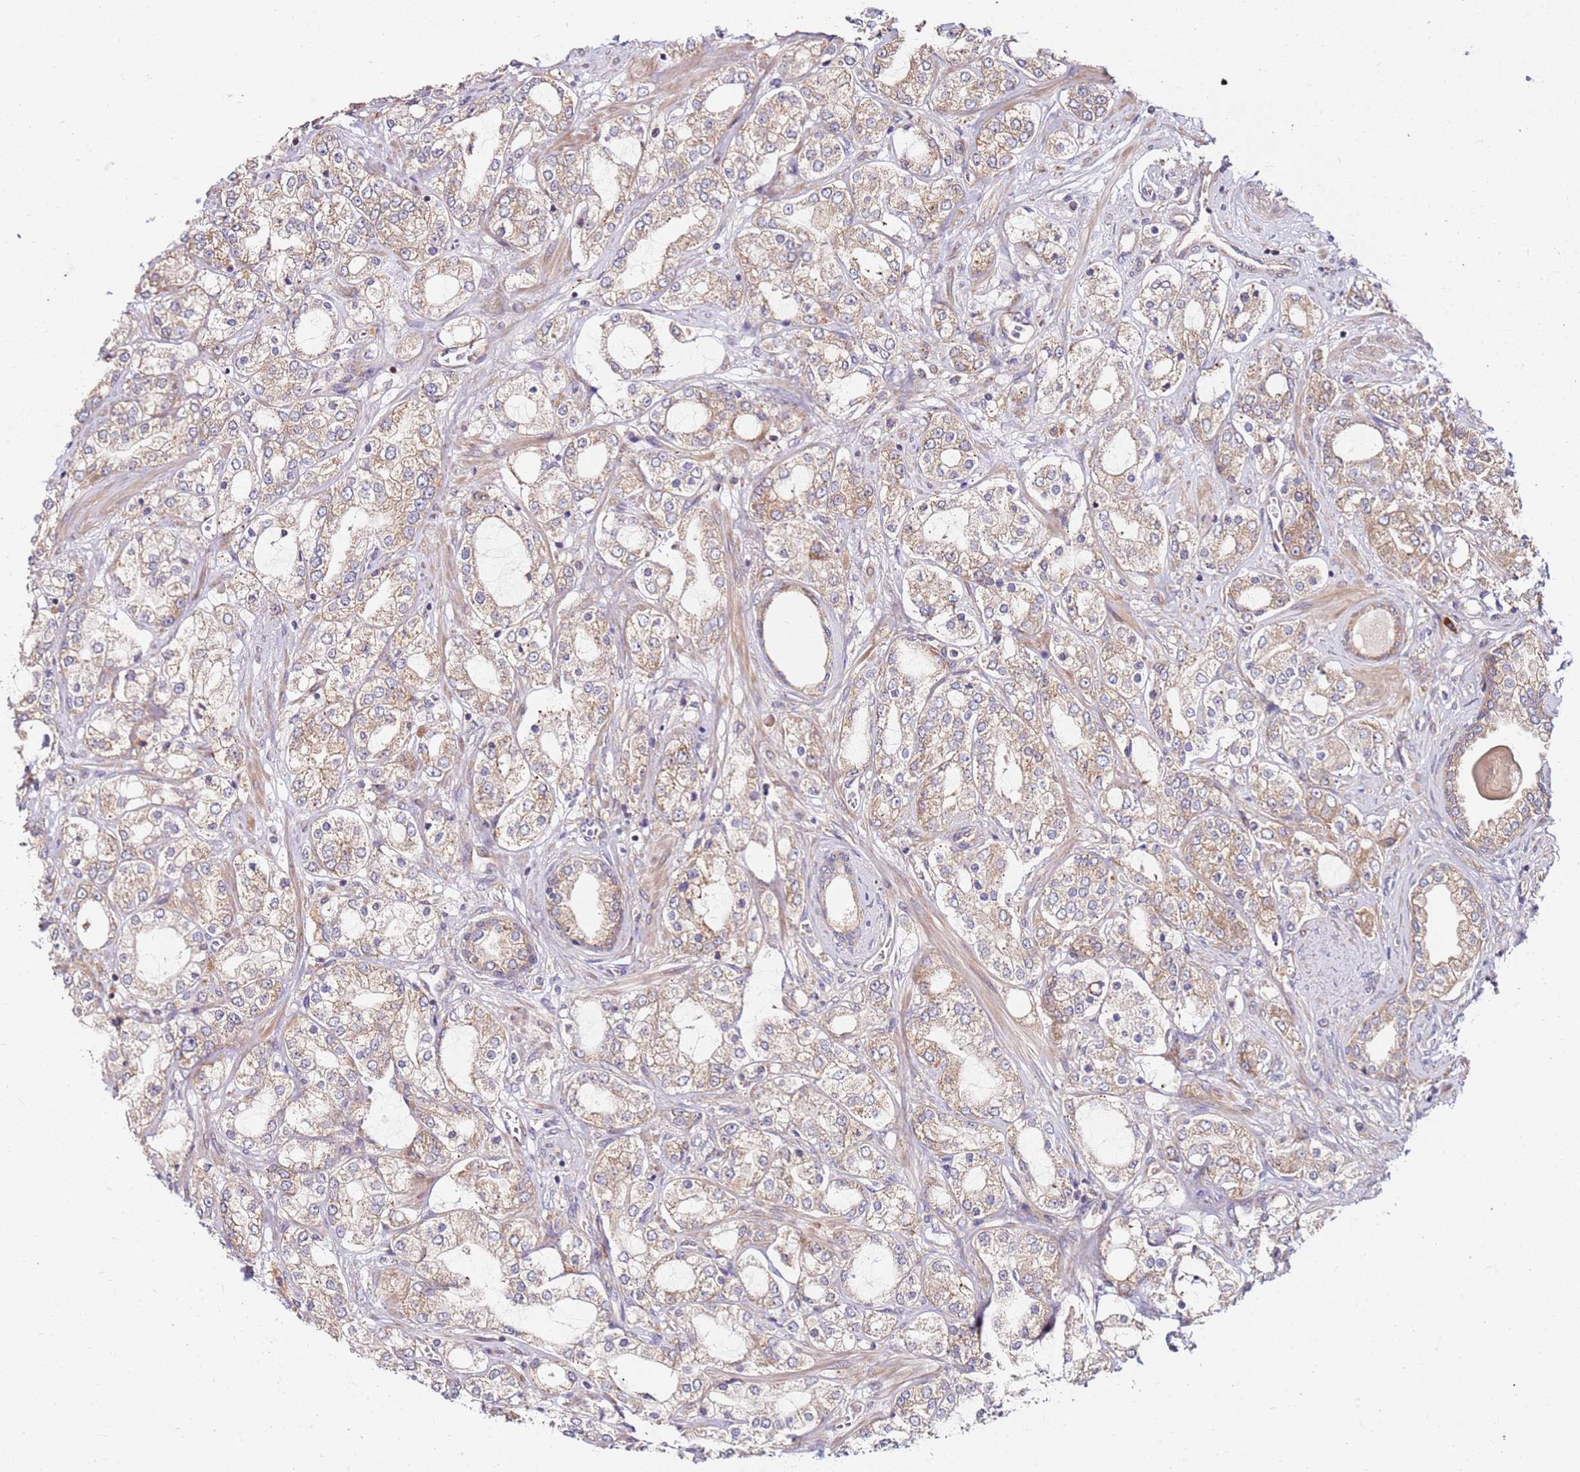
{"staining": {"intensity": "weak", "quantity": "25%-75%", "location": "cytoplasmic/membranous"}, "tissue": "prostate cancer", "cell_type": "Tumor cells", "image_type": "cancer", "snomed": [{"axis": "morphology", "description": "Adenocarcinoma, High grade"}, {"axis": "topography", "description": "Prostate"}], "caption": "Protein expression analysis of human prostate high-grade adenocarcinoma reveals weak cytoplasmic/membranous expression in about 25%-75% of tumor cells. (DAB = brown stain, brightfield microscopy at high magnification).", "gene": "RPS3A", "patient": {"sex": "male", "age": 64}}